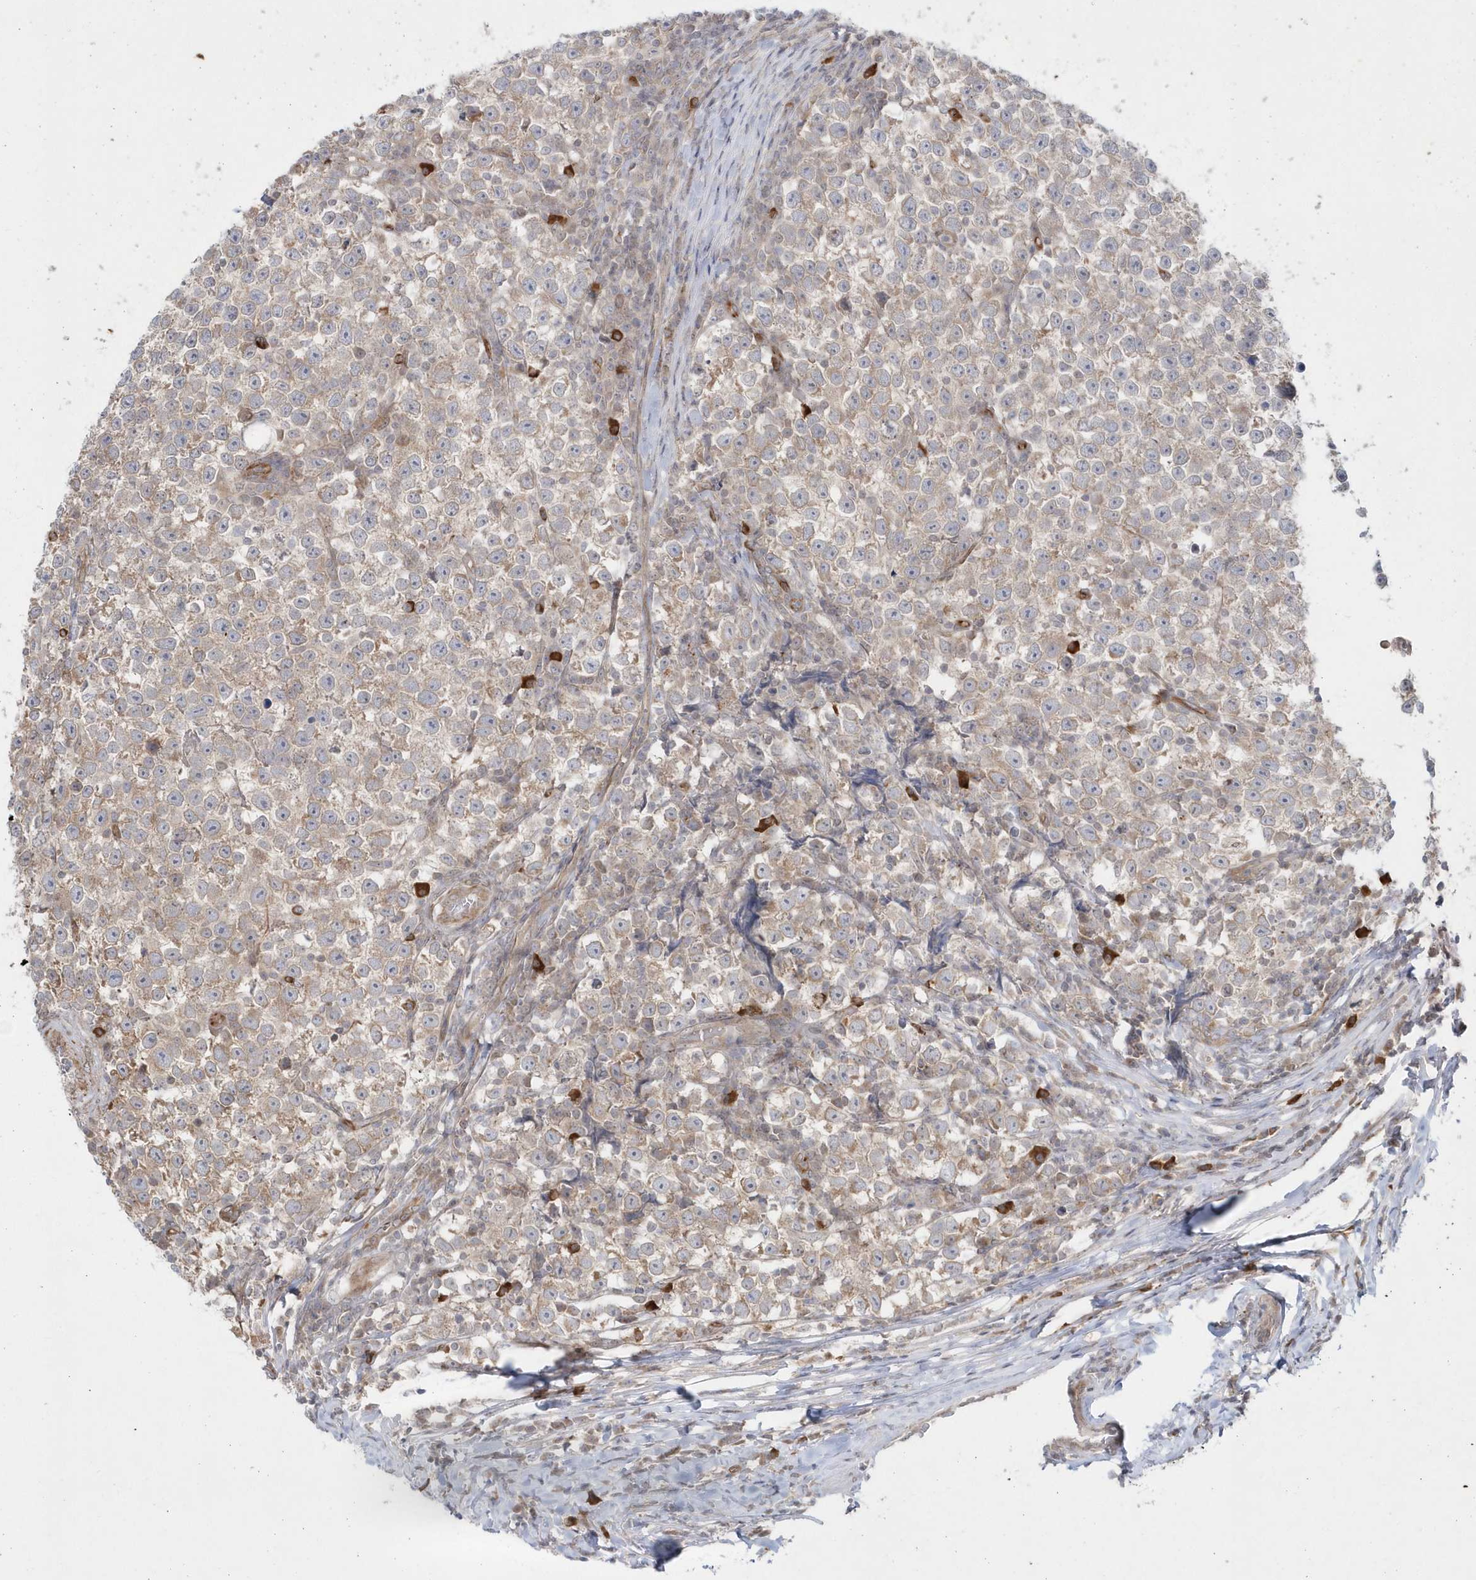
{"staining": {"intensity": "weak", "quantity": ">75%", "location": "cytoplasmic/membranous"}, "tissue": "testis cancer", "cell_type": "Tumor cells", "image_type": "cancer", "snomed": [{"axis": "morphology", "description": "Normal tissue, NOS"}, {"axis": "morphology", "description": "Seminoma, NOS"}, {"axis": "topography", "description": "Testis"}], "caption": "This is a micrograph of immunohistochemistry (IHC) staining of testis cancer (seminoma), which shows weak expression in the cytoplasmic/membranous of tumor cells.", "gene": "DHX57", "patient": {"sex": "male", "age": 43}}